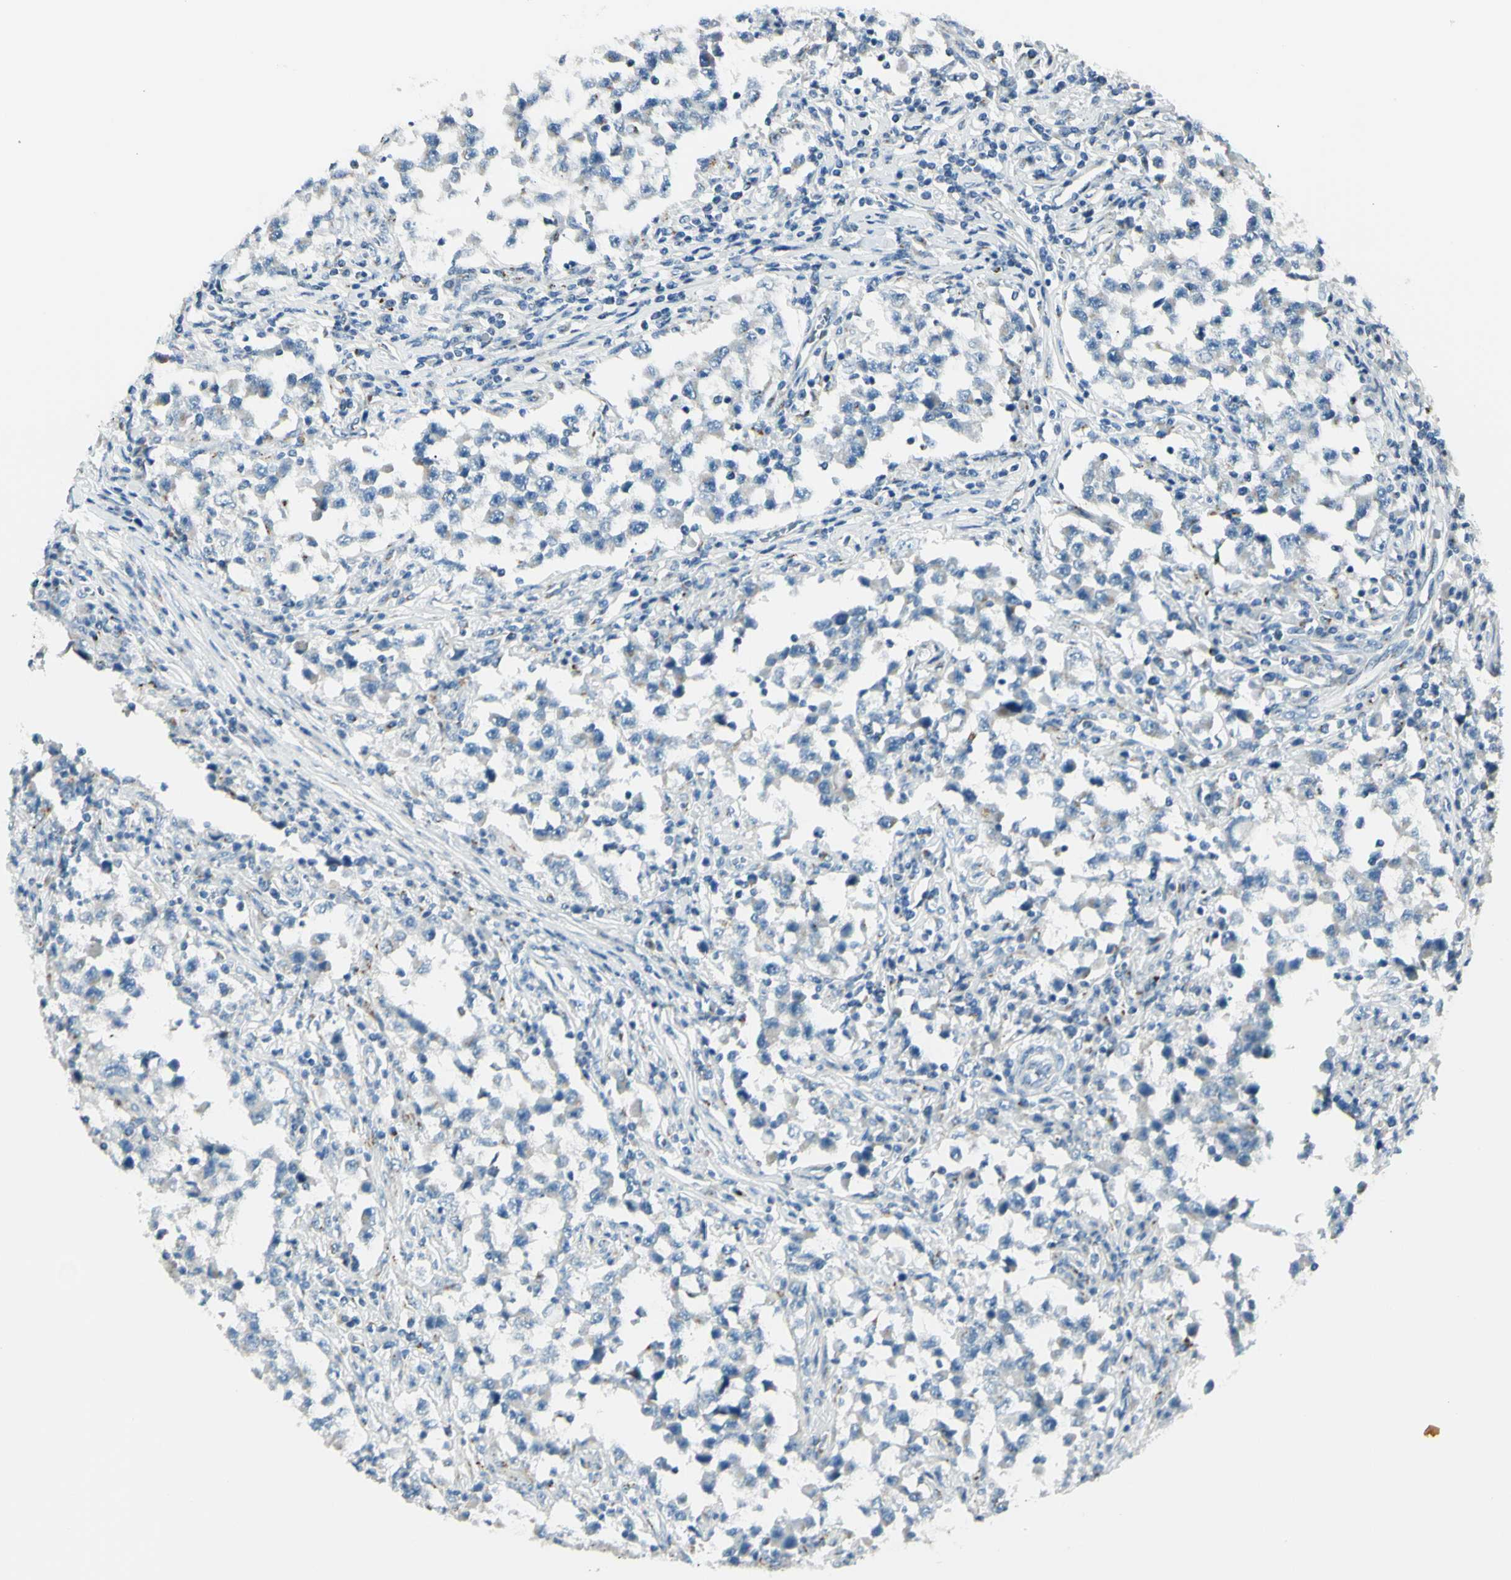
{"staining": {"intensity": "negative", "quantity": "none", "location": "none"}, "tissue": "testis cancer", "cell_type": "Tumor cells", "image_type": "cancer", "snomed": [{"axis": "morphology", "description": "Carcinoma, Embryonal, NOS"}, {"axis": "topography", "description": "Testis"}], "caption": "This is an immunohistochemistry (IHC) micrograph of human testis cancer (embryonal carcinoma). There is no expression in tumor cells.", "gene": "B4GALT1", "patient": {"sex": "male", "age": 21}}